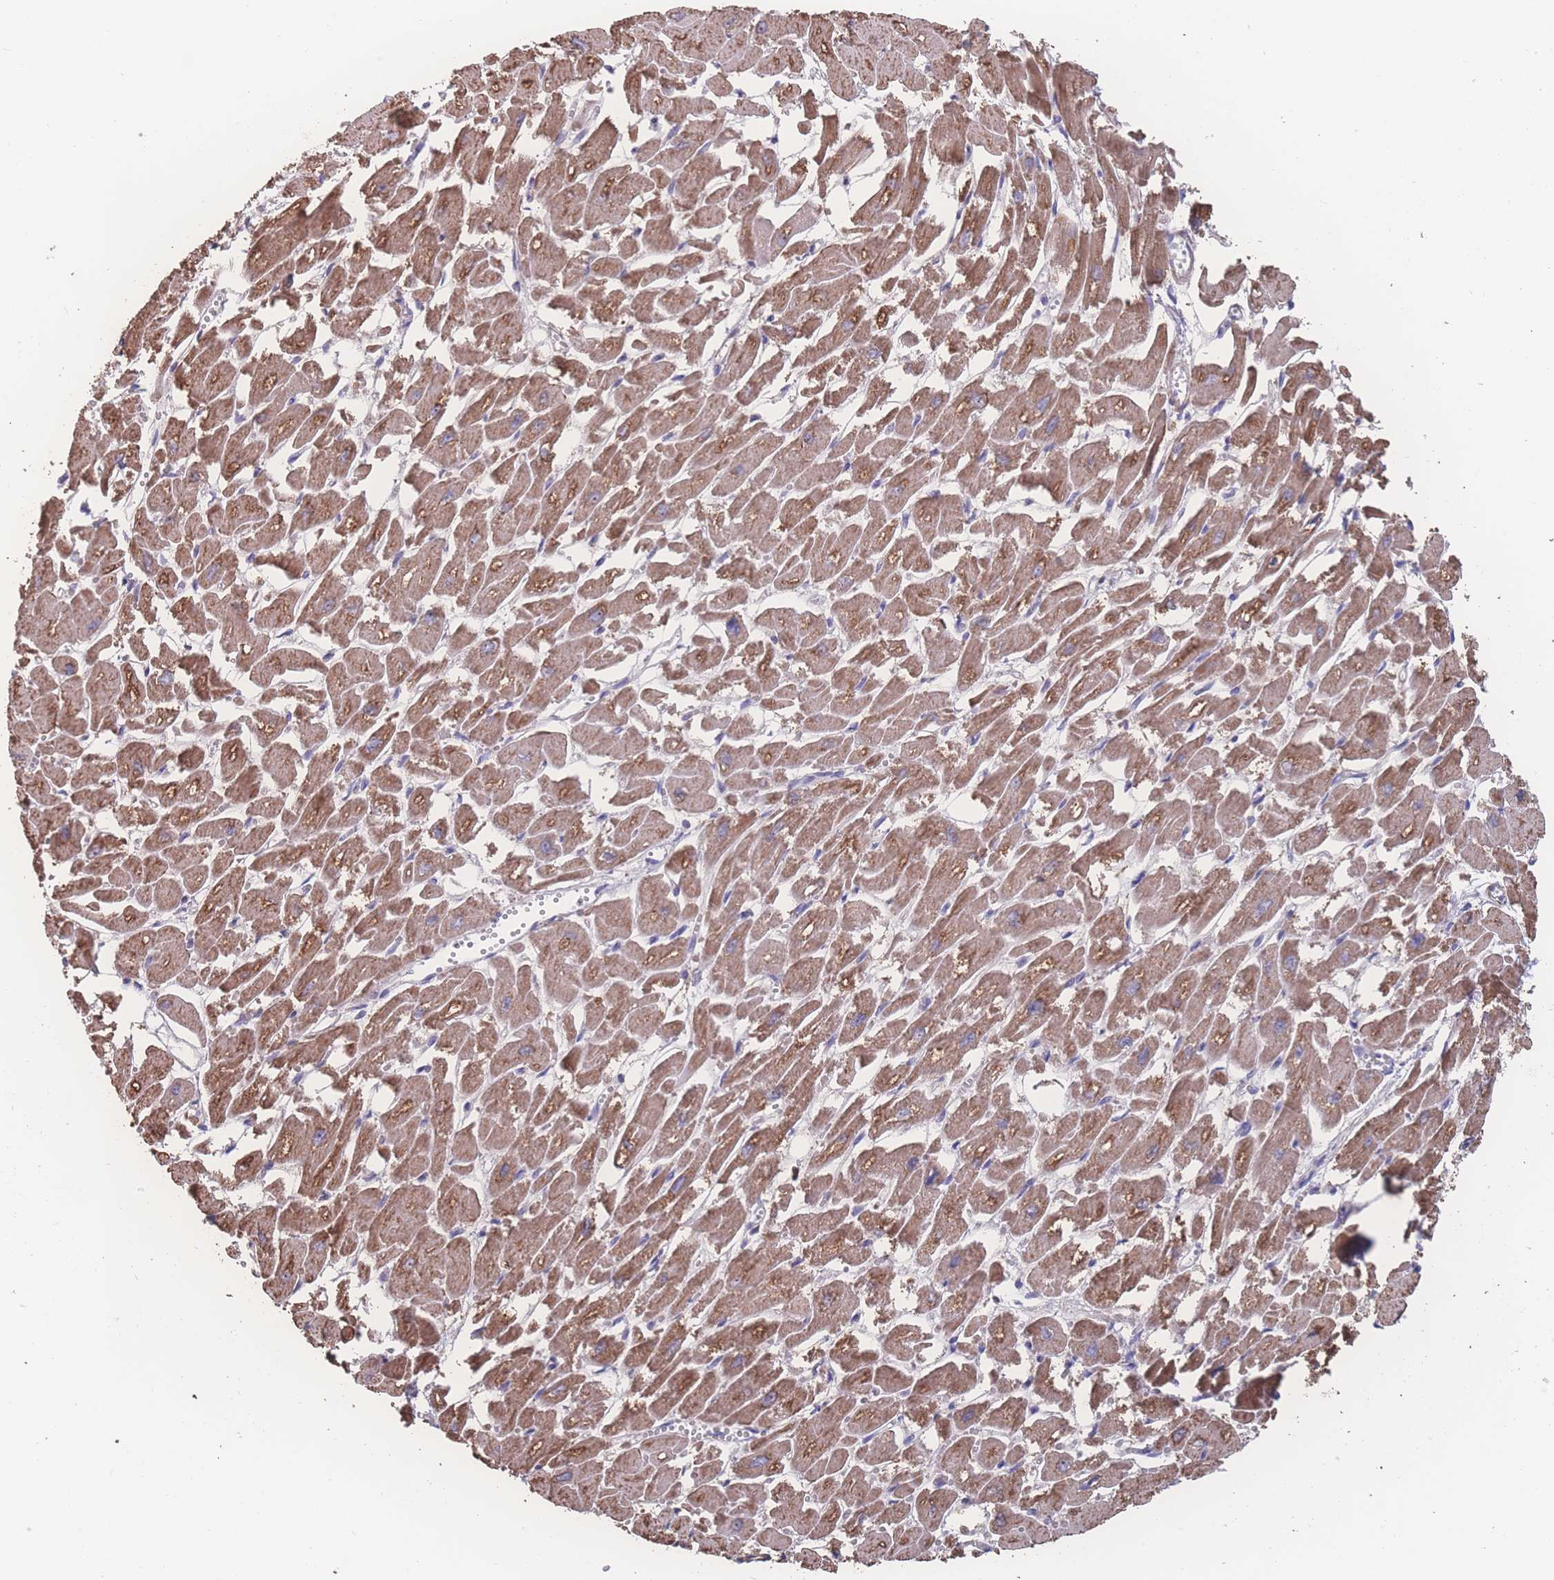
{"staining": {"intensity": "moderate", "quantity": ">75%", "location": "cytoplasmic/membranous"}, "tissue": "heart muscle", "cell_type": "Cardiomyocytes", "image_type": "normal", "snomed": [{"axis": "morphology", "description": "Normal tissue, NOS"}, {"axis": "topography", "description": "Heart"}], "caption": "This image demonstrates immunohistochemistry (IHC) staining of normal heart muscle, with medium moderate cytoplasmic/membranous positivity in about >75% of cardiomyocytes.", "gene": "SGSM3", "patient": {"sex": "male", "age": 54}}